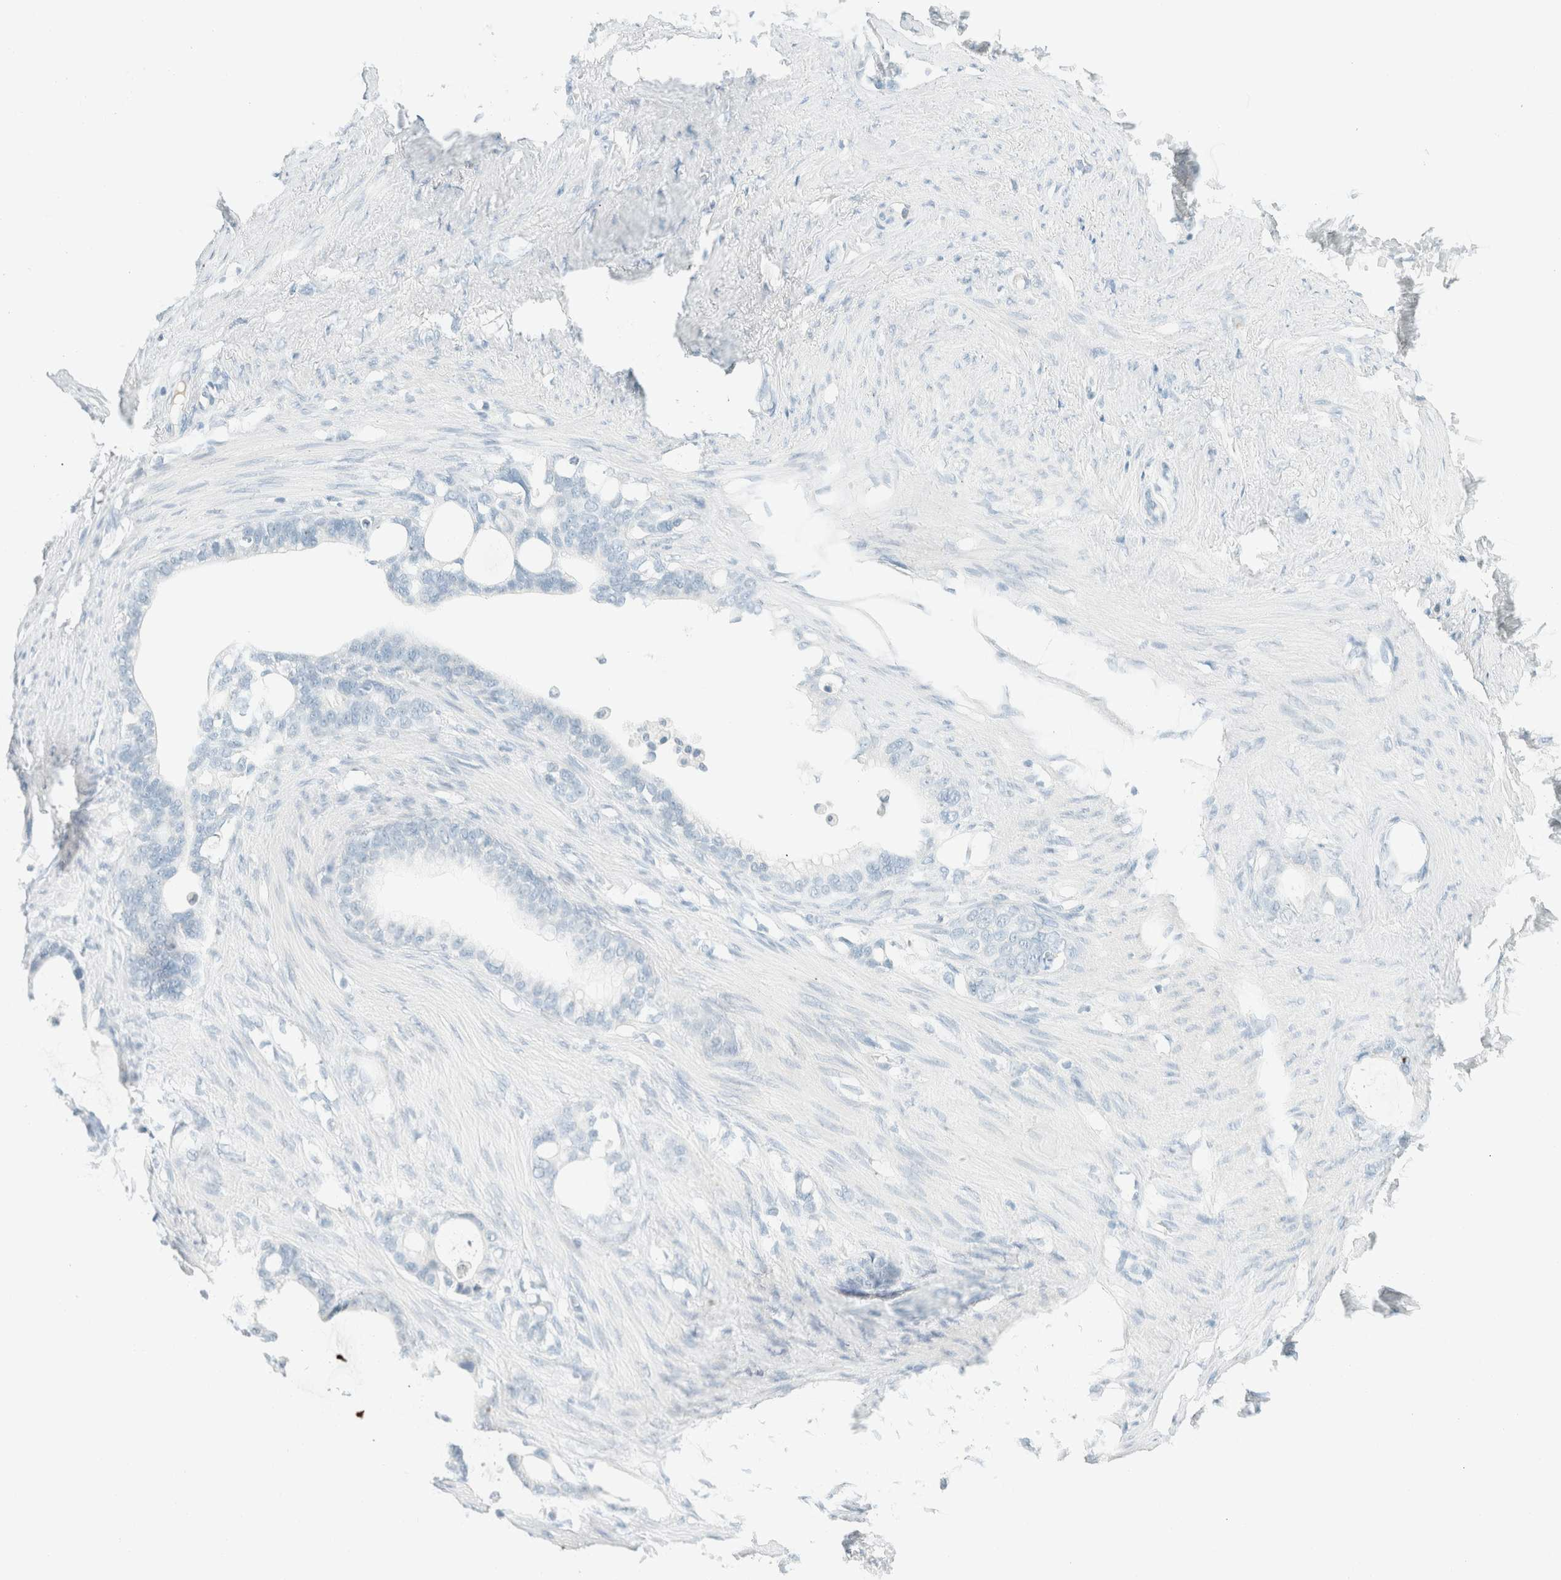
{"staining": {"intensity": "negative", "quantity": "none", "location": "none"}, "tissue": "stomach cancer", "cell_type": "Tumor cells", "image_type": "cancer", "snomed": [{"axis": "morphology", "description": "Adenocarcinoma, NOS"}, {"axis": "topography", "description": "Stomach"}], "caption": "DAB immunohistochemical staining of stomach adenocarcinoma displays no significant staining in tumor cells.", "gene": "GPA33", "patient": {"sex": "female", "age": 75}}